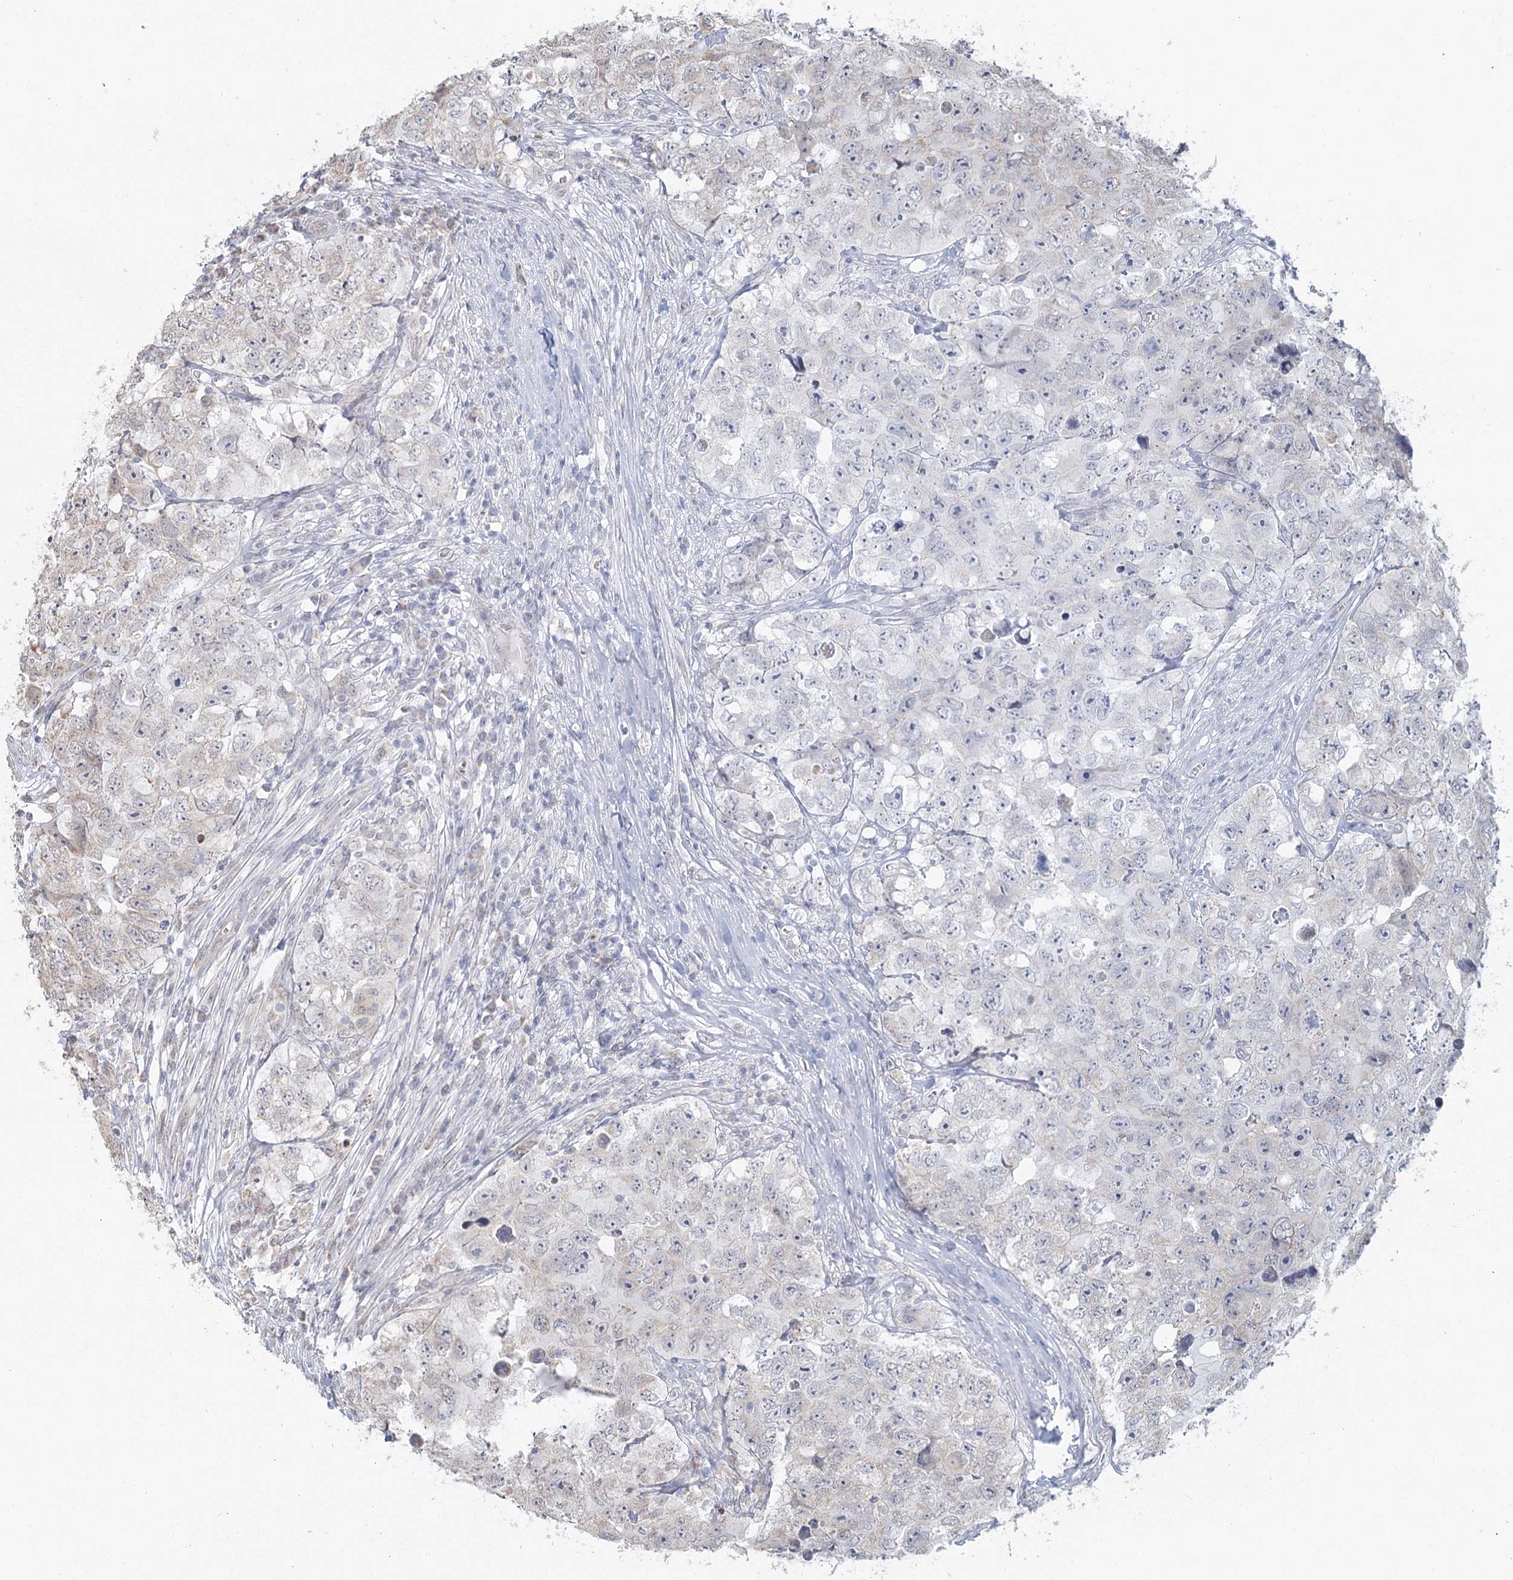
{"staining": {"intensity": "negative", "quantity": "none", "location": "none"}, "tissue": "testis cancer", "cell_type": "Tumor cells", "image_type": "cancer", "snomed": [{"axis": "morphology", "description": "Seminoma, NOS"}, {"axis": "morphology", "description": "Carcinoma, Embryonal, NOS"}, {"axis": "topography", "description": "Testis"}], "caption": "Tumor cells are negative for brown protein staining in testis cancer (seminoma).", "gene": "LACTB", "patient": {"sex": "male", "age": 43}}